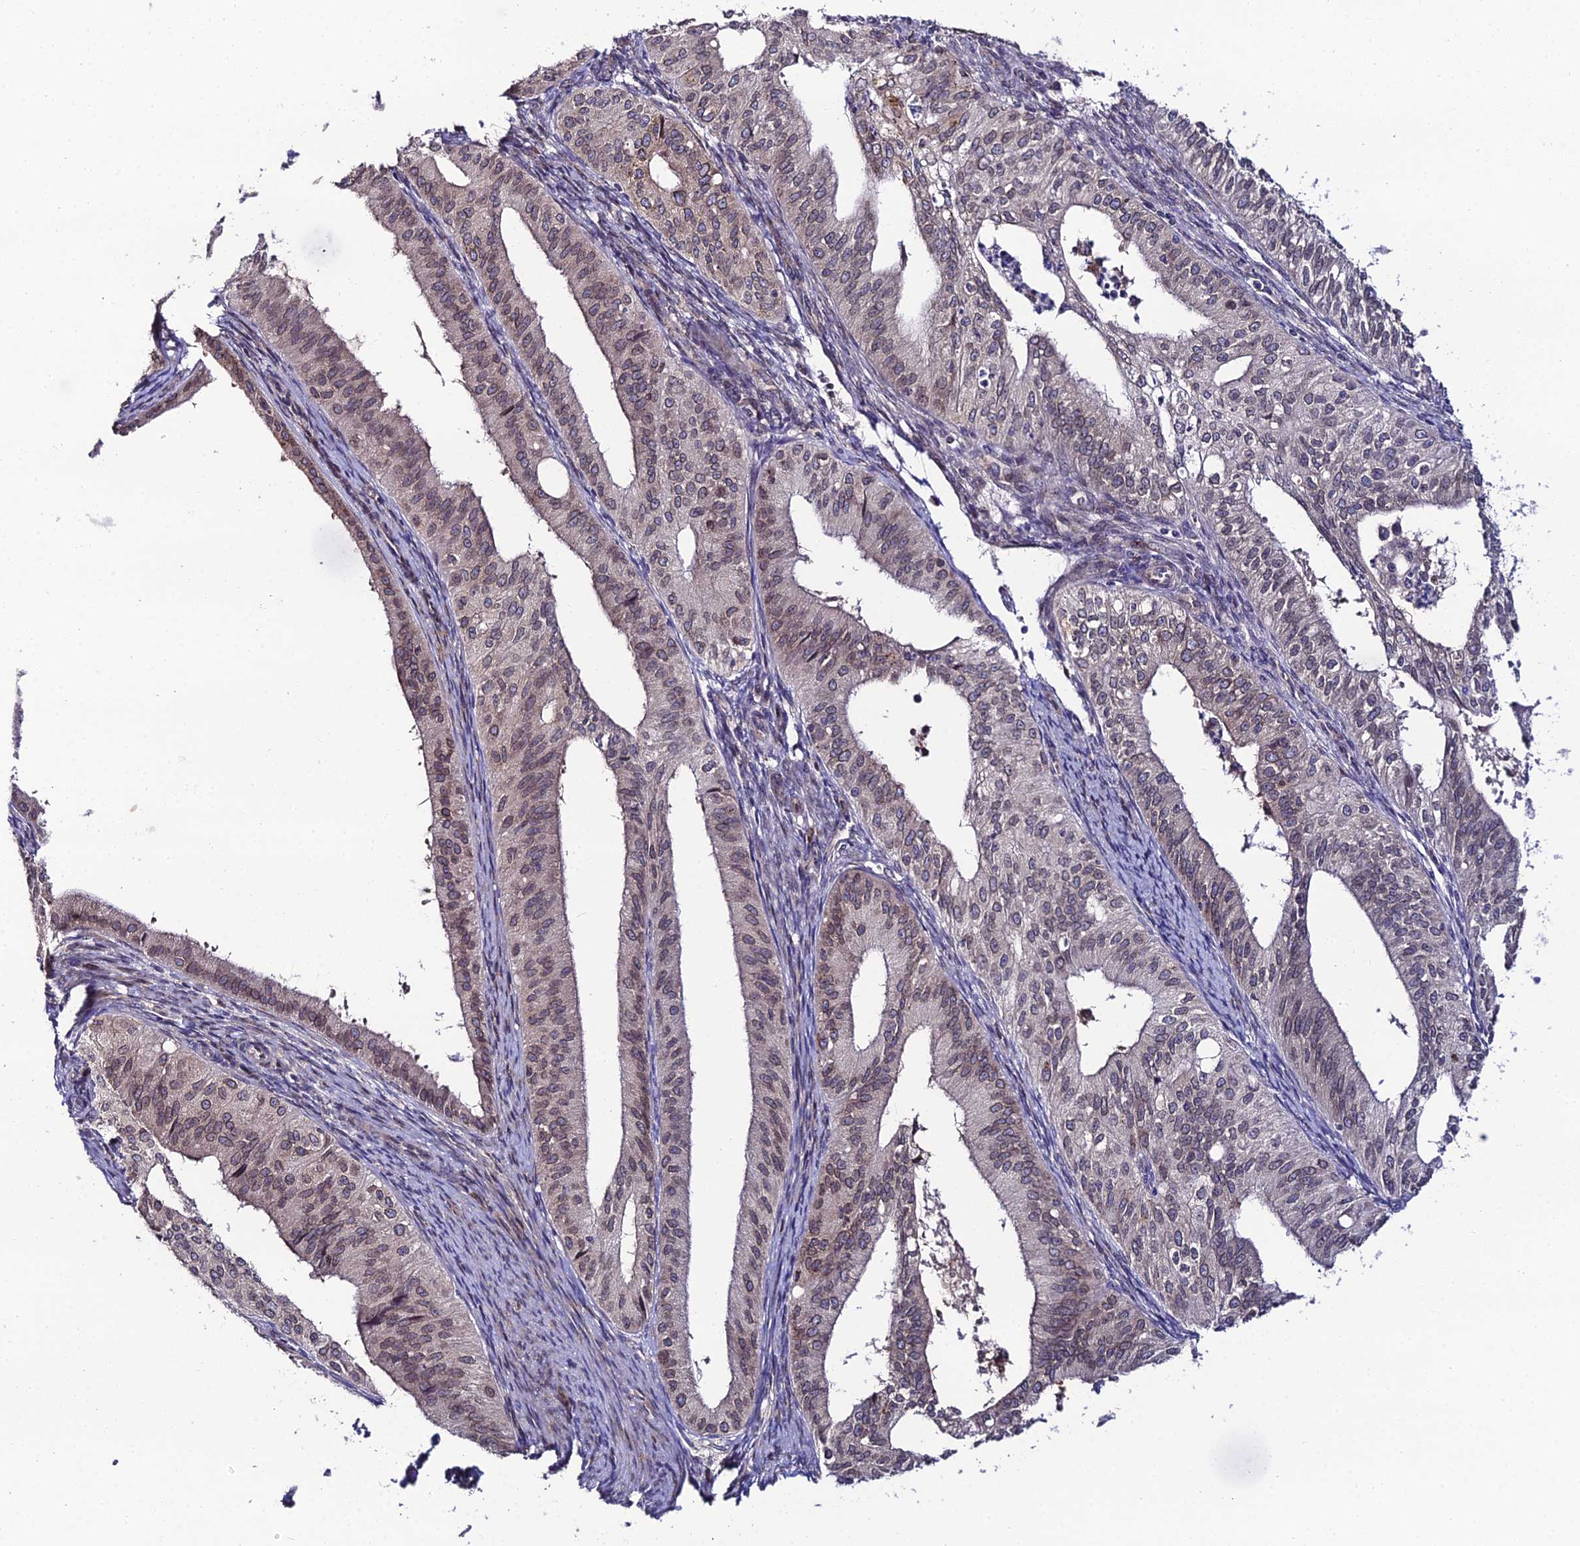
{"staining": {"intensity": "strong", "quantity": "<25%", "location": "cytoplasmic/membranous,nuclear"}, "tissue": "endometrial cancer", "cell_type": "Tumor cells", "image_type": "cancer", "snomed": [{"axis": "morphology", "description": "Adenocarcinoma, NOS"}, {"axis": "topography", "description": "Endometrium"}], "caption": "This histopathology image exhibits endometrial cancer (adenocarcinoma) stained with IHC to label a protein in brown. The cytoplasmic/membranous and nuclear of tumor cells show strong positivity for the protein. Nuclei are counter-stained blue.", "gene": "DDX19A", "patient": {"sex": "female", "age": 50}}